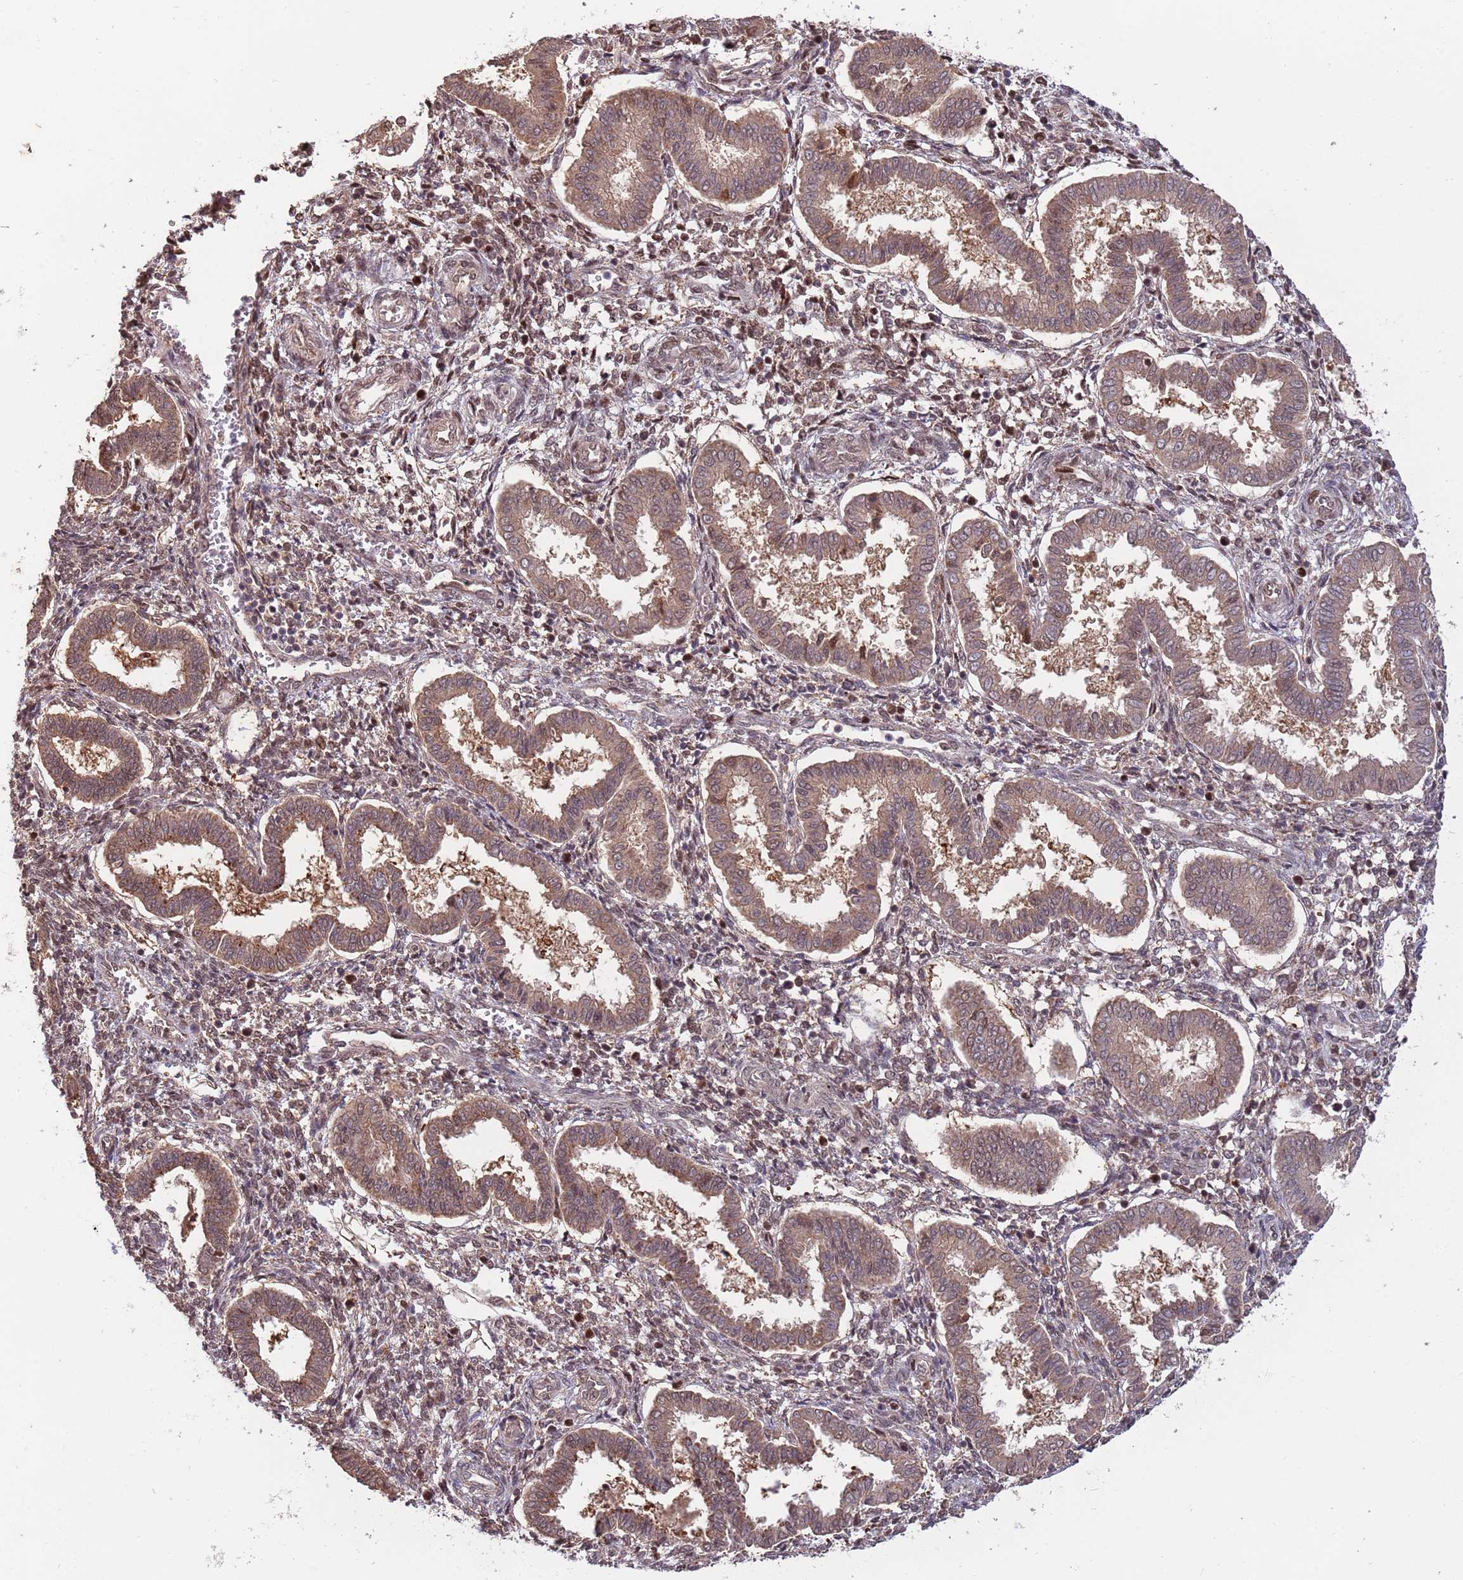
{"staining": {"intensity": "moderate", "quantity": "25%-75%", "location": "nuclear"}, "tissue": "endometrium", "cell_type": "Cells in endometrial stroma", "image_type": "normal", "snomed": [{"axis": "morphology", "description": "Normal tissue, NOS"}, {"axis": "topography", "description": "Endometrium"}], "caption": "High-power microscopy captured an IHC micrograph of unremarkable endometrium, revealing moderate nuclear expression in about 25%-75% of cells in endometrial stroma.", "gene": "SALL1", "patient": {"sex": "female", "age": 24}}